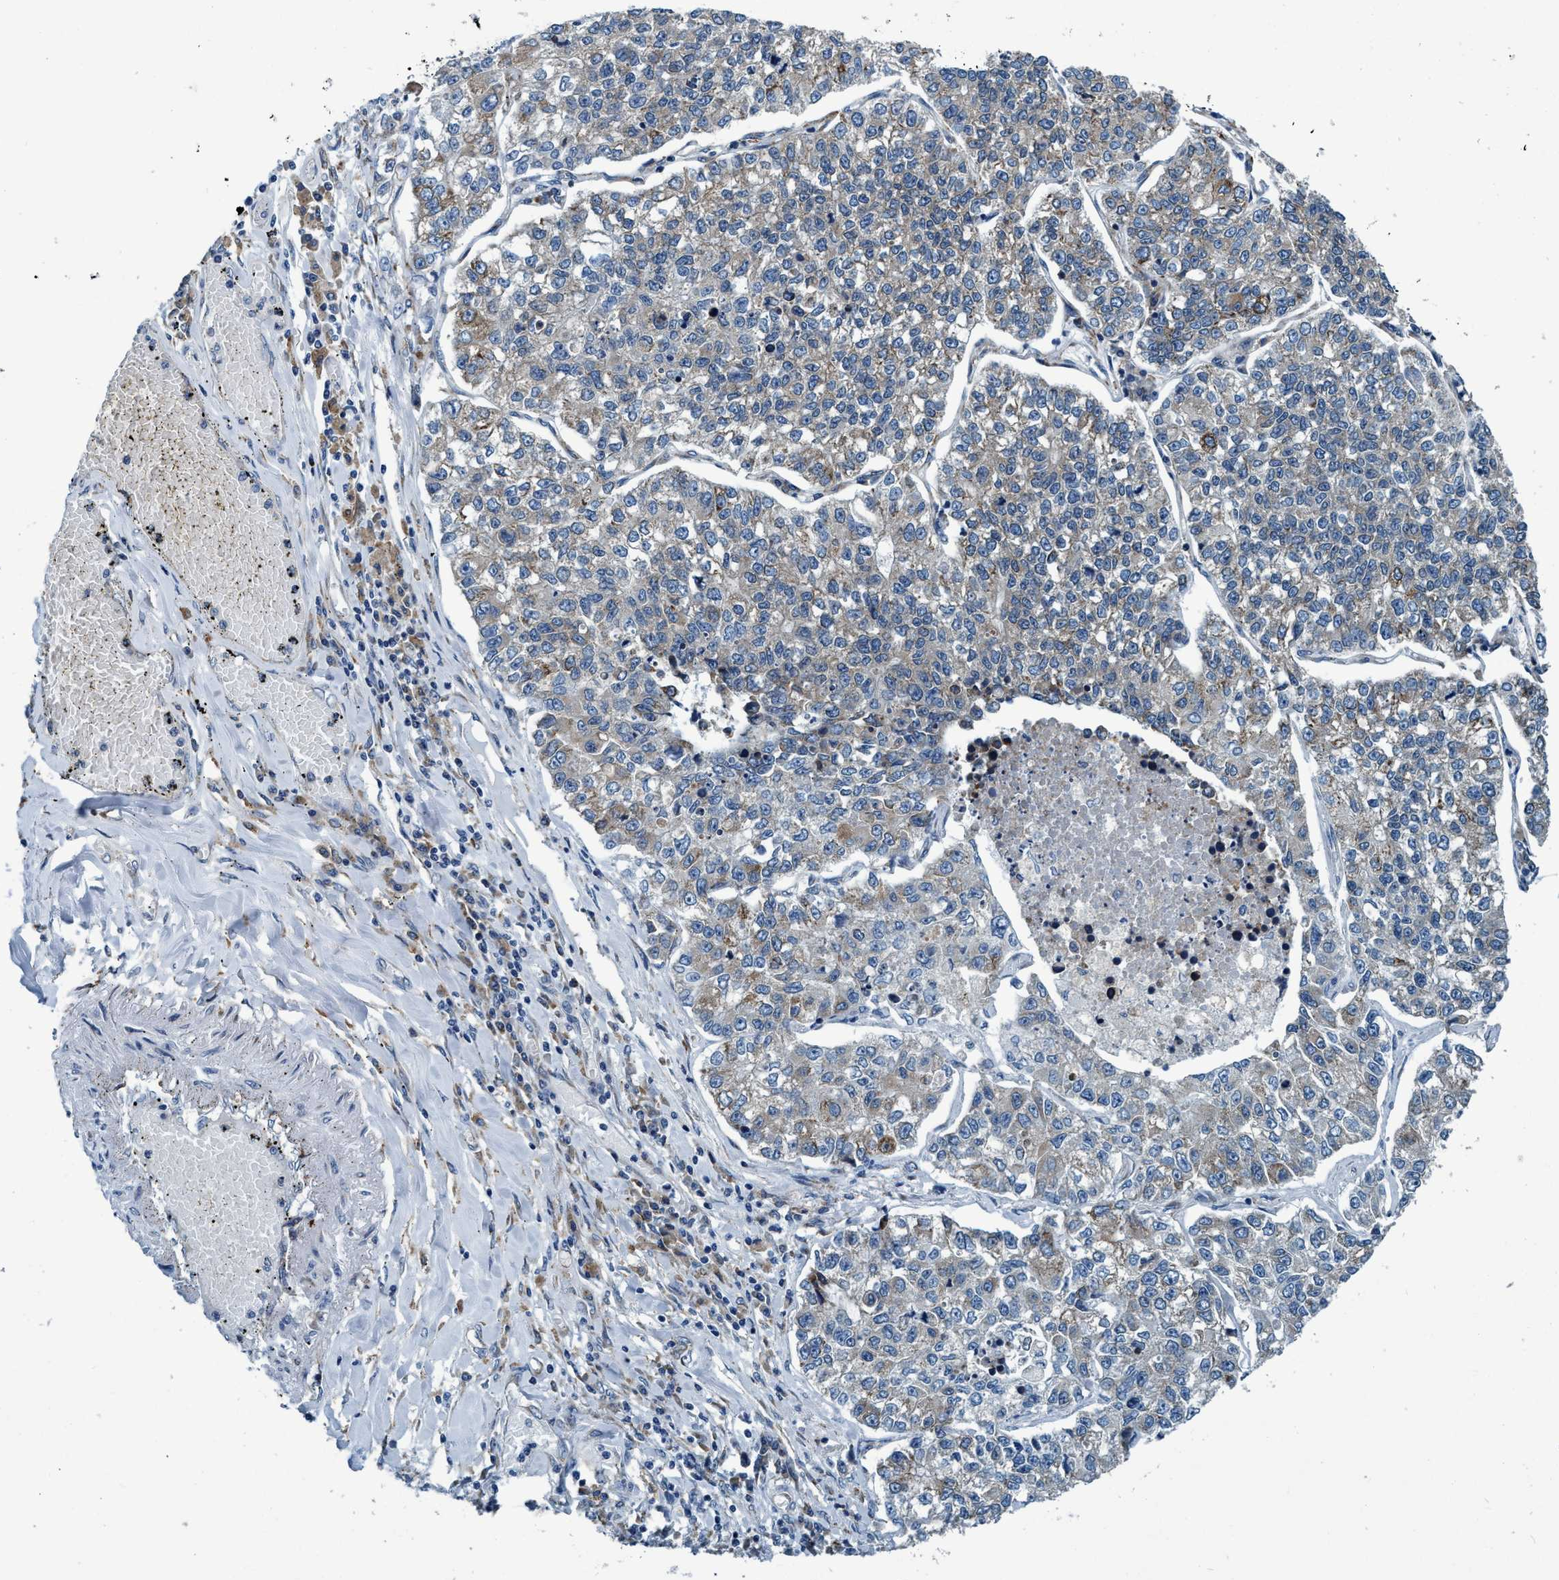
{"staining": {"intensity": "weak", "quantity": "<25%", "location": "cytoplasmic/membranous"}, "tissue": "lung cancer", "cell_type": "Tumor cells", "image_type": "cancer", "snomed": [{"axis": "morphology", "description": "Adenocarcinoma, NOS"}, {"axis": "topography", "description": "Lung"}], "caption": "Immunohistochemistry photomicrograph of human lung cancer stained for a protein (brown), which displays no positivity in tumor cells.", "gene": "ARMC9", "patient": {"sex": "male", "age": 49}}